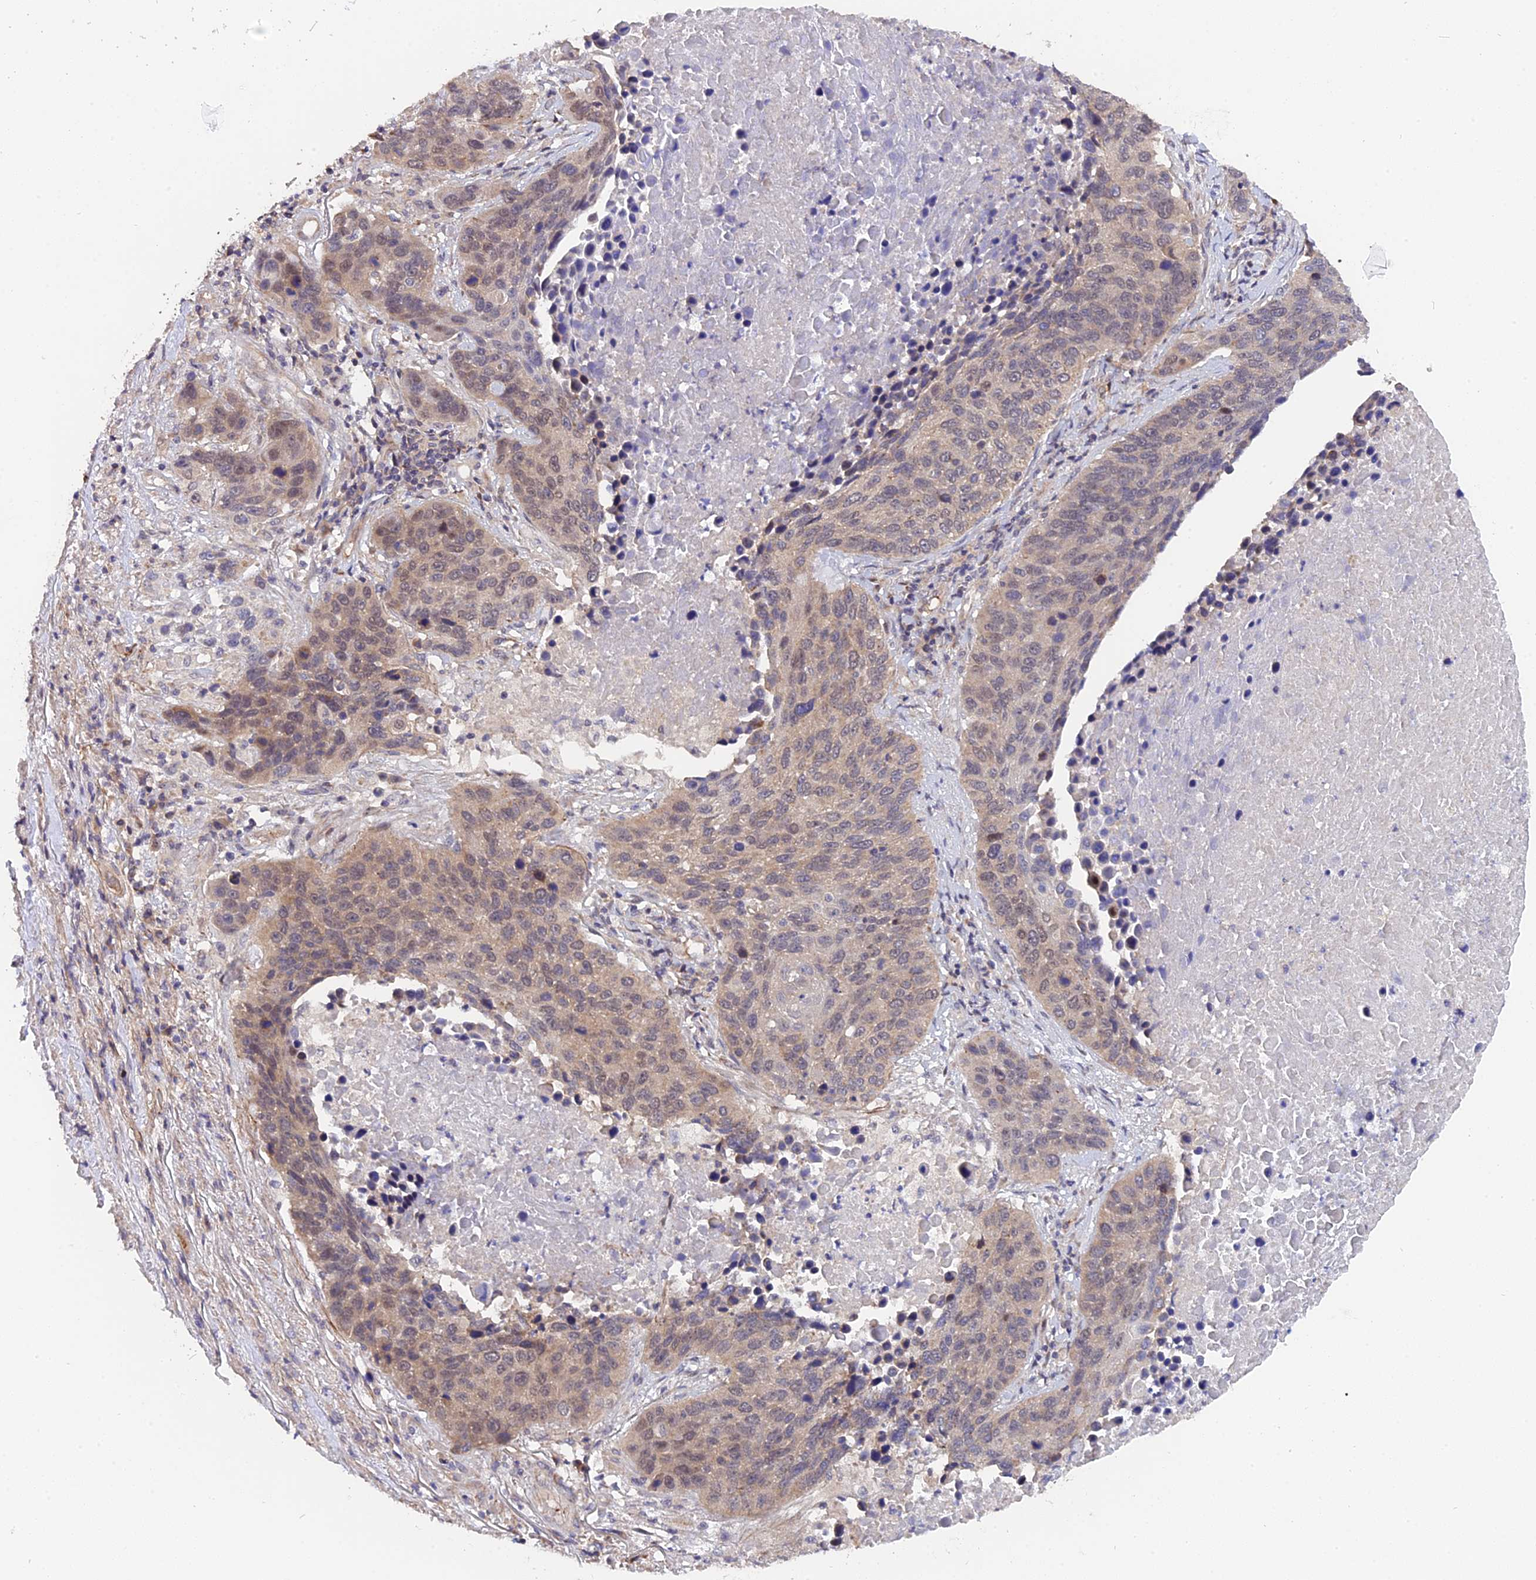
{"staining": {"intensity": "weak", "quantity": "25%-75%", "location": "nuclear"}, "tissue": "lung cancer", "cell_type": "Tumor cells", "image_type": "cancer", "snomed": [{"axis": "morphology", "description": "Normal tissue, NOS"}, {"axis": "morphology", "description": "Squamous cell carcinoma, NOS"}, {"axis": "topography", "description": "Lymph node"}, {"axis": "topography", "description": "Lung"}], "caption": "The photomicrograph displays immunohistochemical staining of lung squamous cell carcinoma. There is weak nuclear staining is identified in about 25%-75% of tumor cells. (DAB (3,3'-diaminobenzidine) = brown stain, brightfield microscopy at high magnification).", "gene": "TRMT1", "patient": {"sex": "male", "age": 66}}